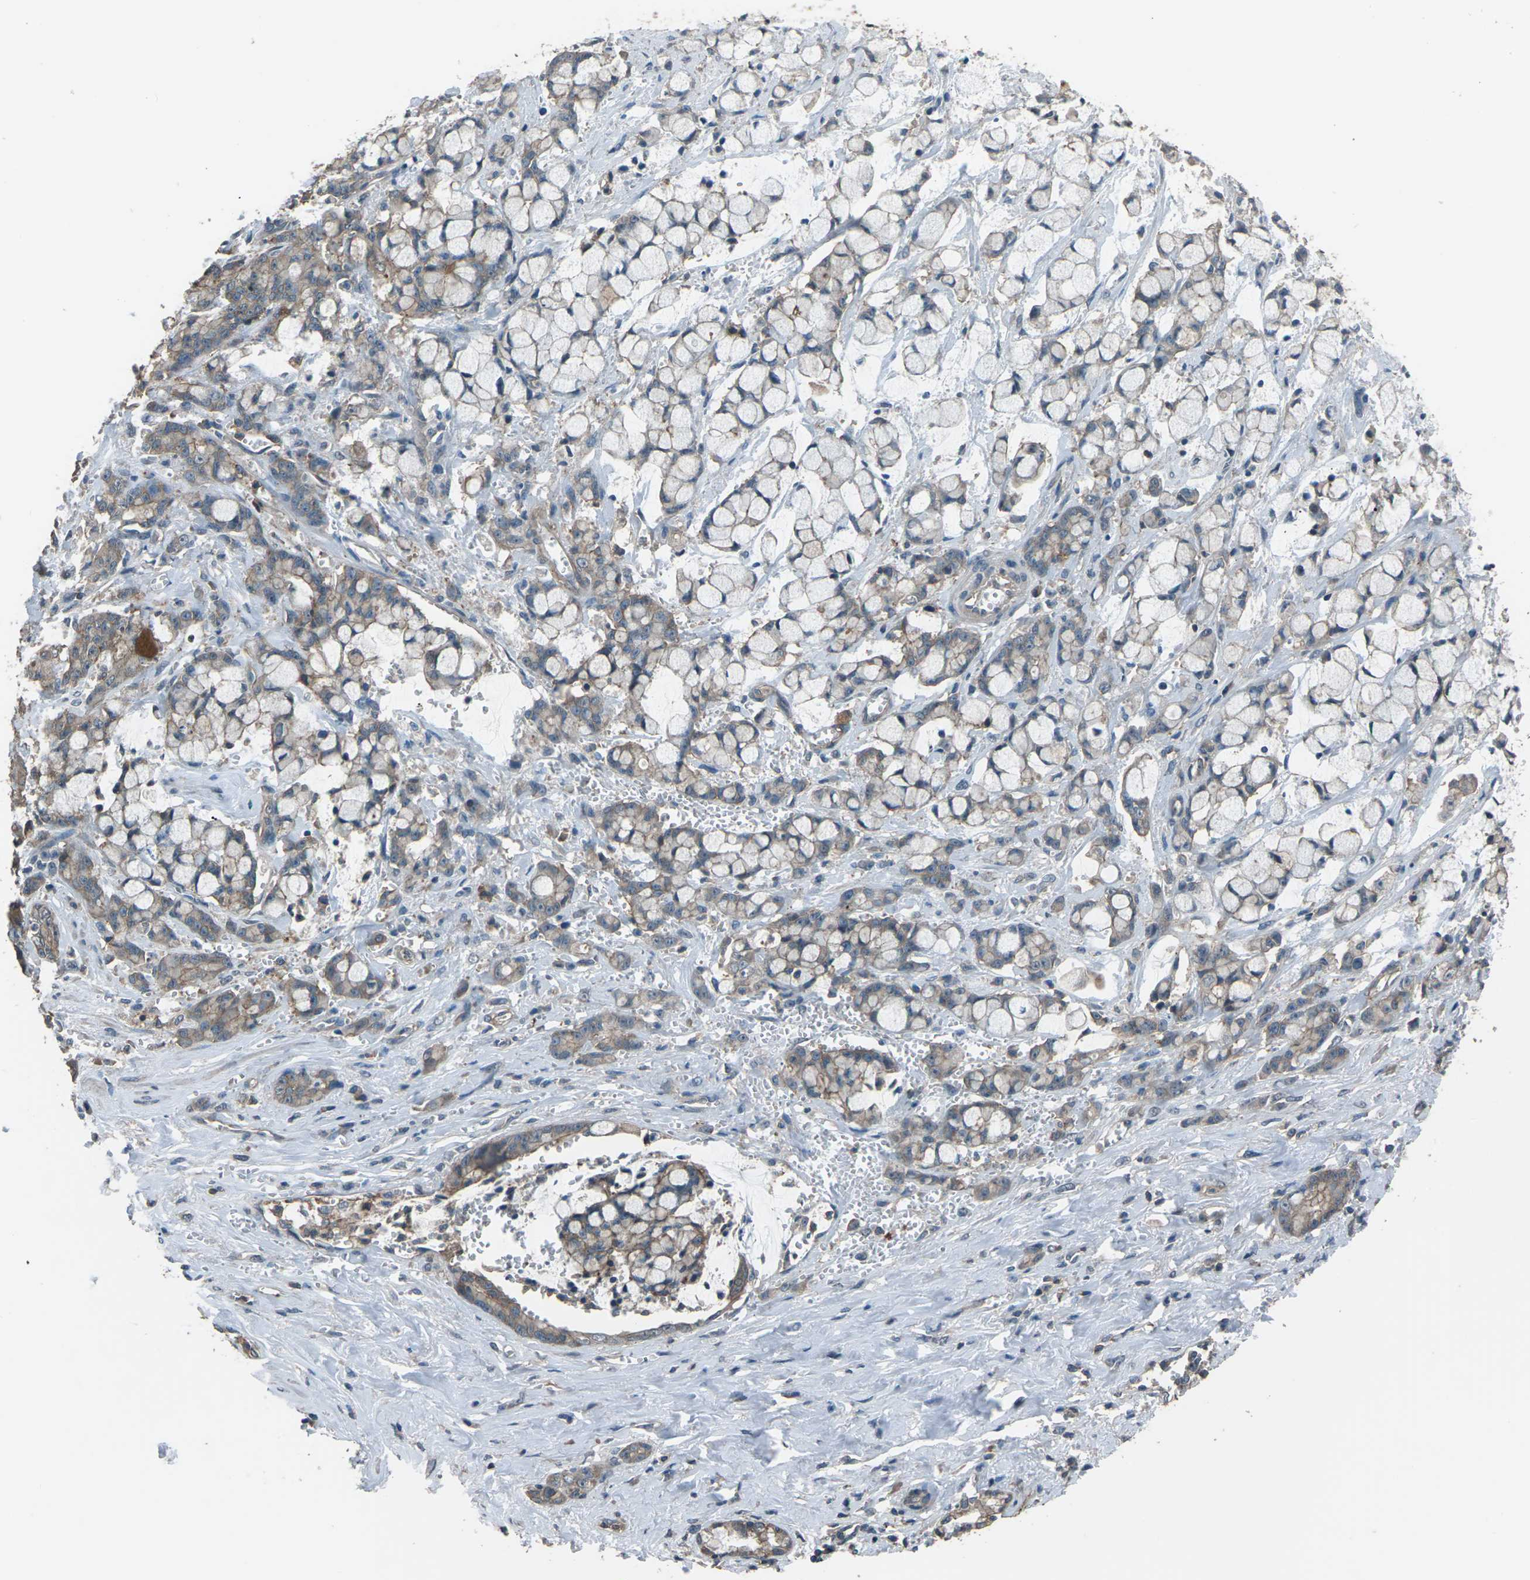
{"staining": {"intensity": "weak", "quantity": ">75%", "location": "cytoplasmic/membranous"}, "tissue": "pancreatic cancer", "cell_type": "Tumor cells", "image_type": "cancer", "snomed": [{"axis": "morphology", "description": "Adenocarcinoma, NOS"}, {"axis": "topography", "description": "Pancreas"}], "caption": "IHC image of neoplastic tissue: human pancreatic cancer (adenocarcinoma) stained using immunohistochemistry shows low levels of weak protein expression localized specifically in the cytoplasmic/membranous of tumor cells, appearing as a cytoplasmic/membranous brown color.", "gene": "CMTM4", "patient": {"sex": "female", "age": 73}}